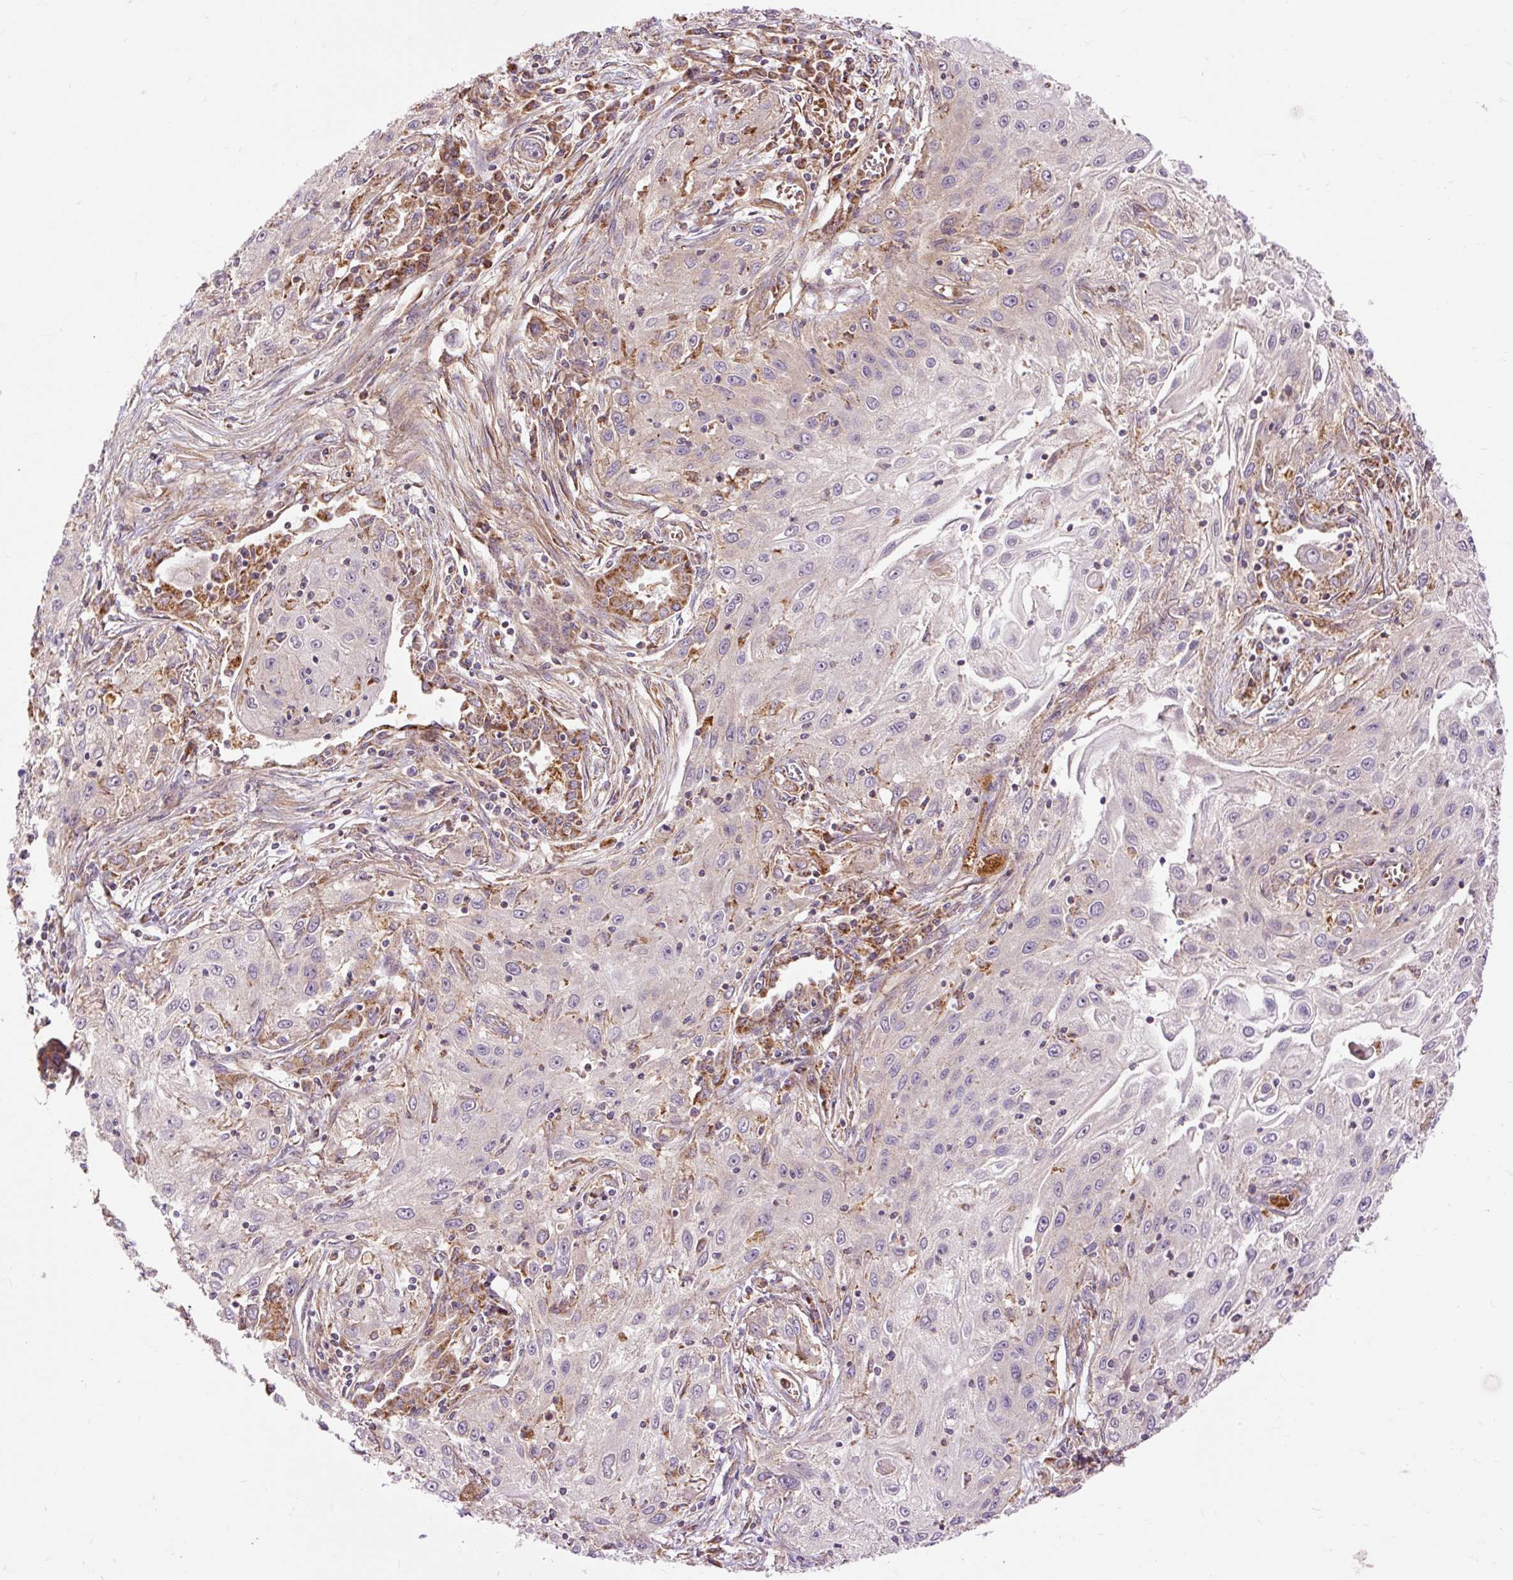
{"staining": {"intensity": "negative", "quantity": "none", "location": "none"}, "tissue": "lung cancer", "cell_type": "Tumor cells", "image_type": "cancer", "snomed": [{"axis": "morphology", "description": "Squamous cell carcinoma, NOS"}, {"axis": "topography", "description": "Lung"}], "caption": "High power microscopy photomicrograph of an immunohistochemistry micrograph of squamous cell carcinoma (lung), revealing no significant staining in tumor cells.", "gene": "RIPOR3", "patient": {"sex": "female", "age": 69}}